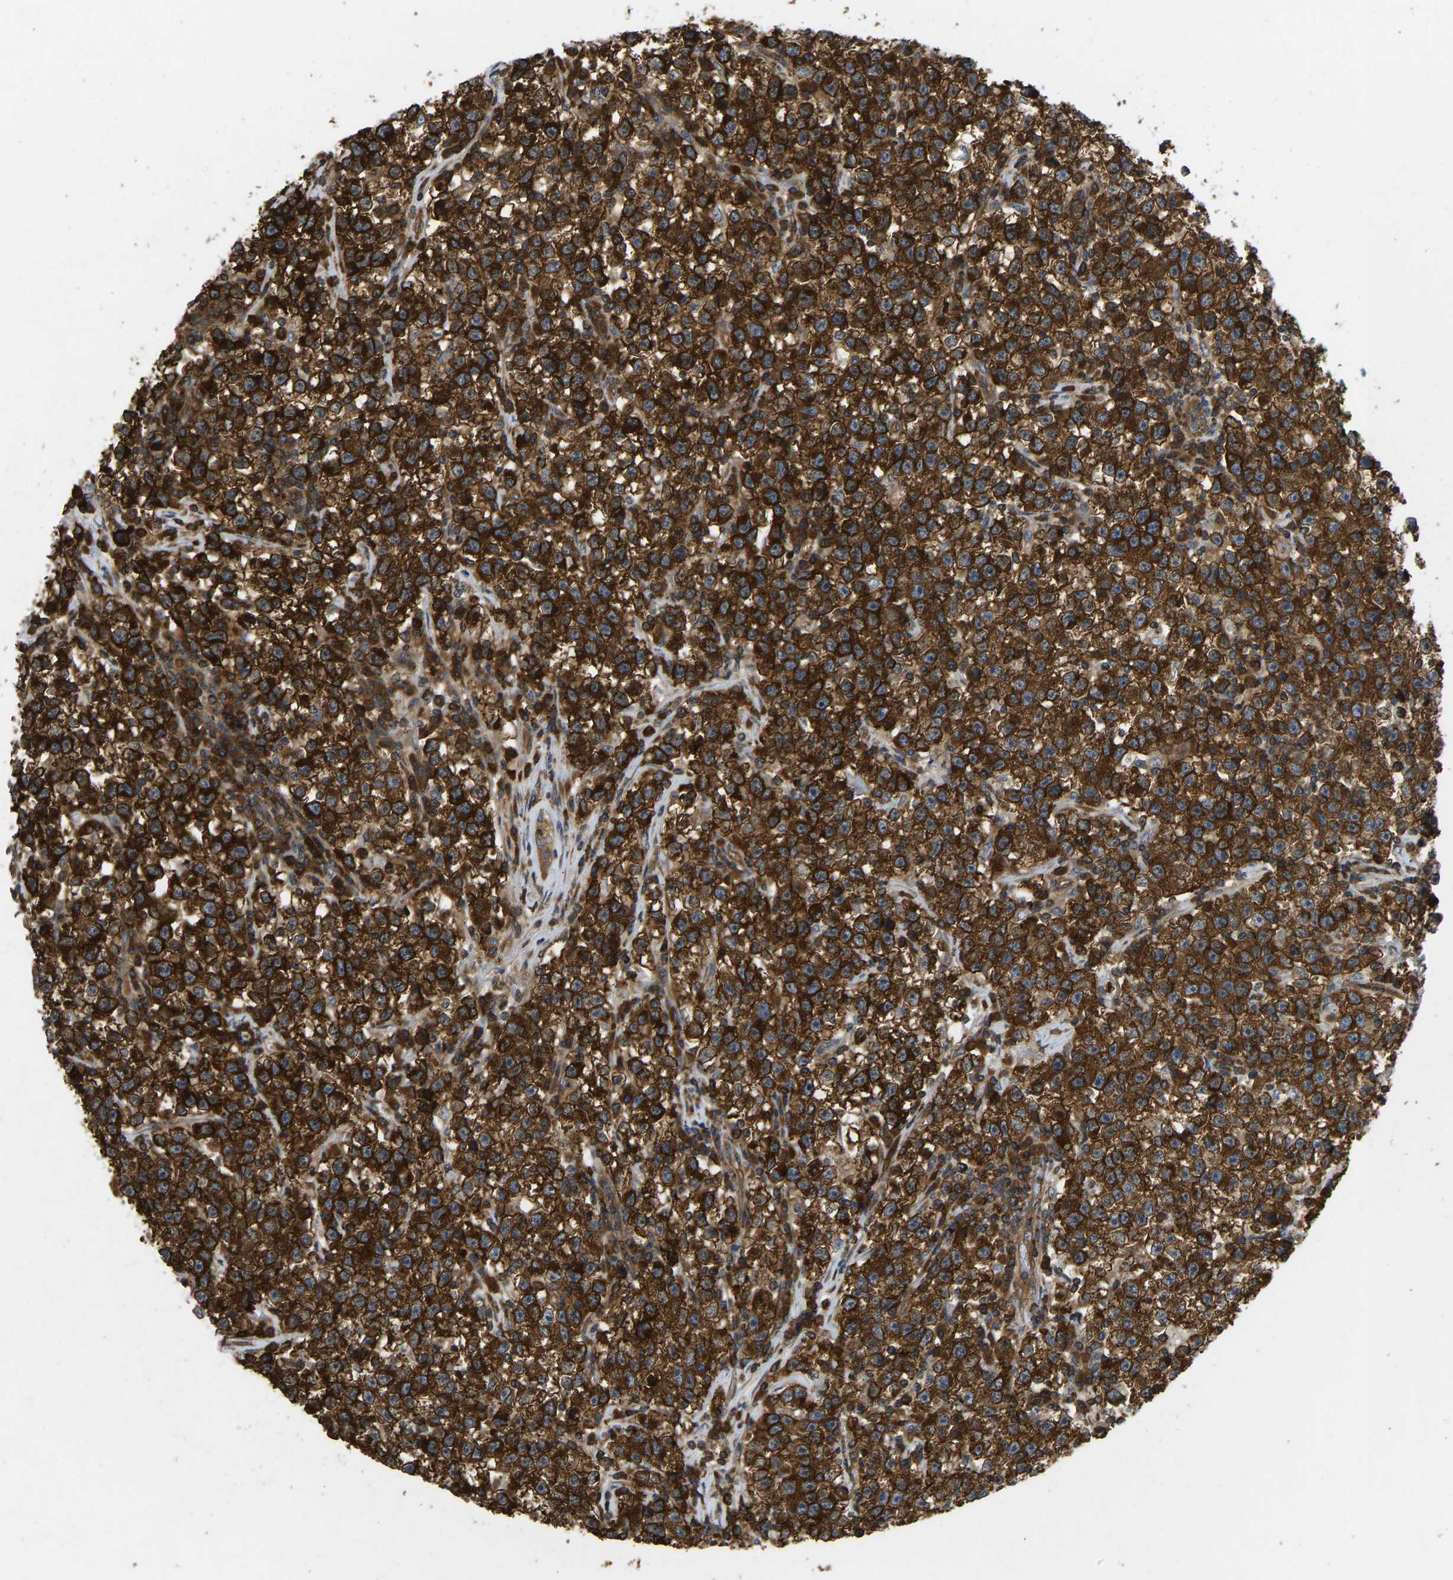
{"staining": {"intensity": "strong", "quantity": ">75%", "location": "cytoplasmic/membranous"}, "tissue": "testis cancer", "cell_type": "Tumor cells", "image_type": "cancer", "snomed": [{"axis": "morphology", "description": "Seminoma, NOS"}, {"axis": "topography", "description": "Testis"}], "caption": "Immunohistochemistry (IHC) of testis cancer reveals high levels of strong cytoplasmic/membranous positivity in about >75% of tumor cells. The staining is performed using DAB brown chromogen to label protein expression. The nuclei are counter-stained blue using hematoxylin.", "gene": "RASGRF2", "patient": {"sex": "male", "age": 22}}